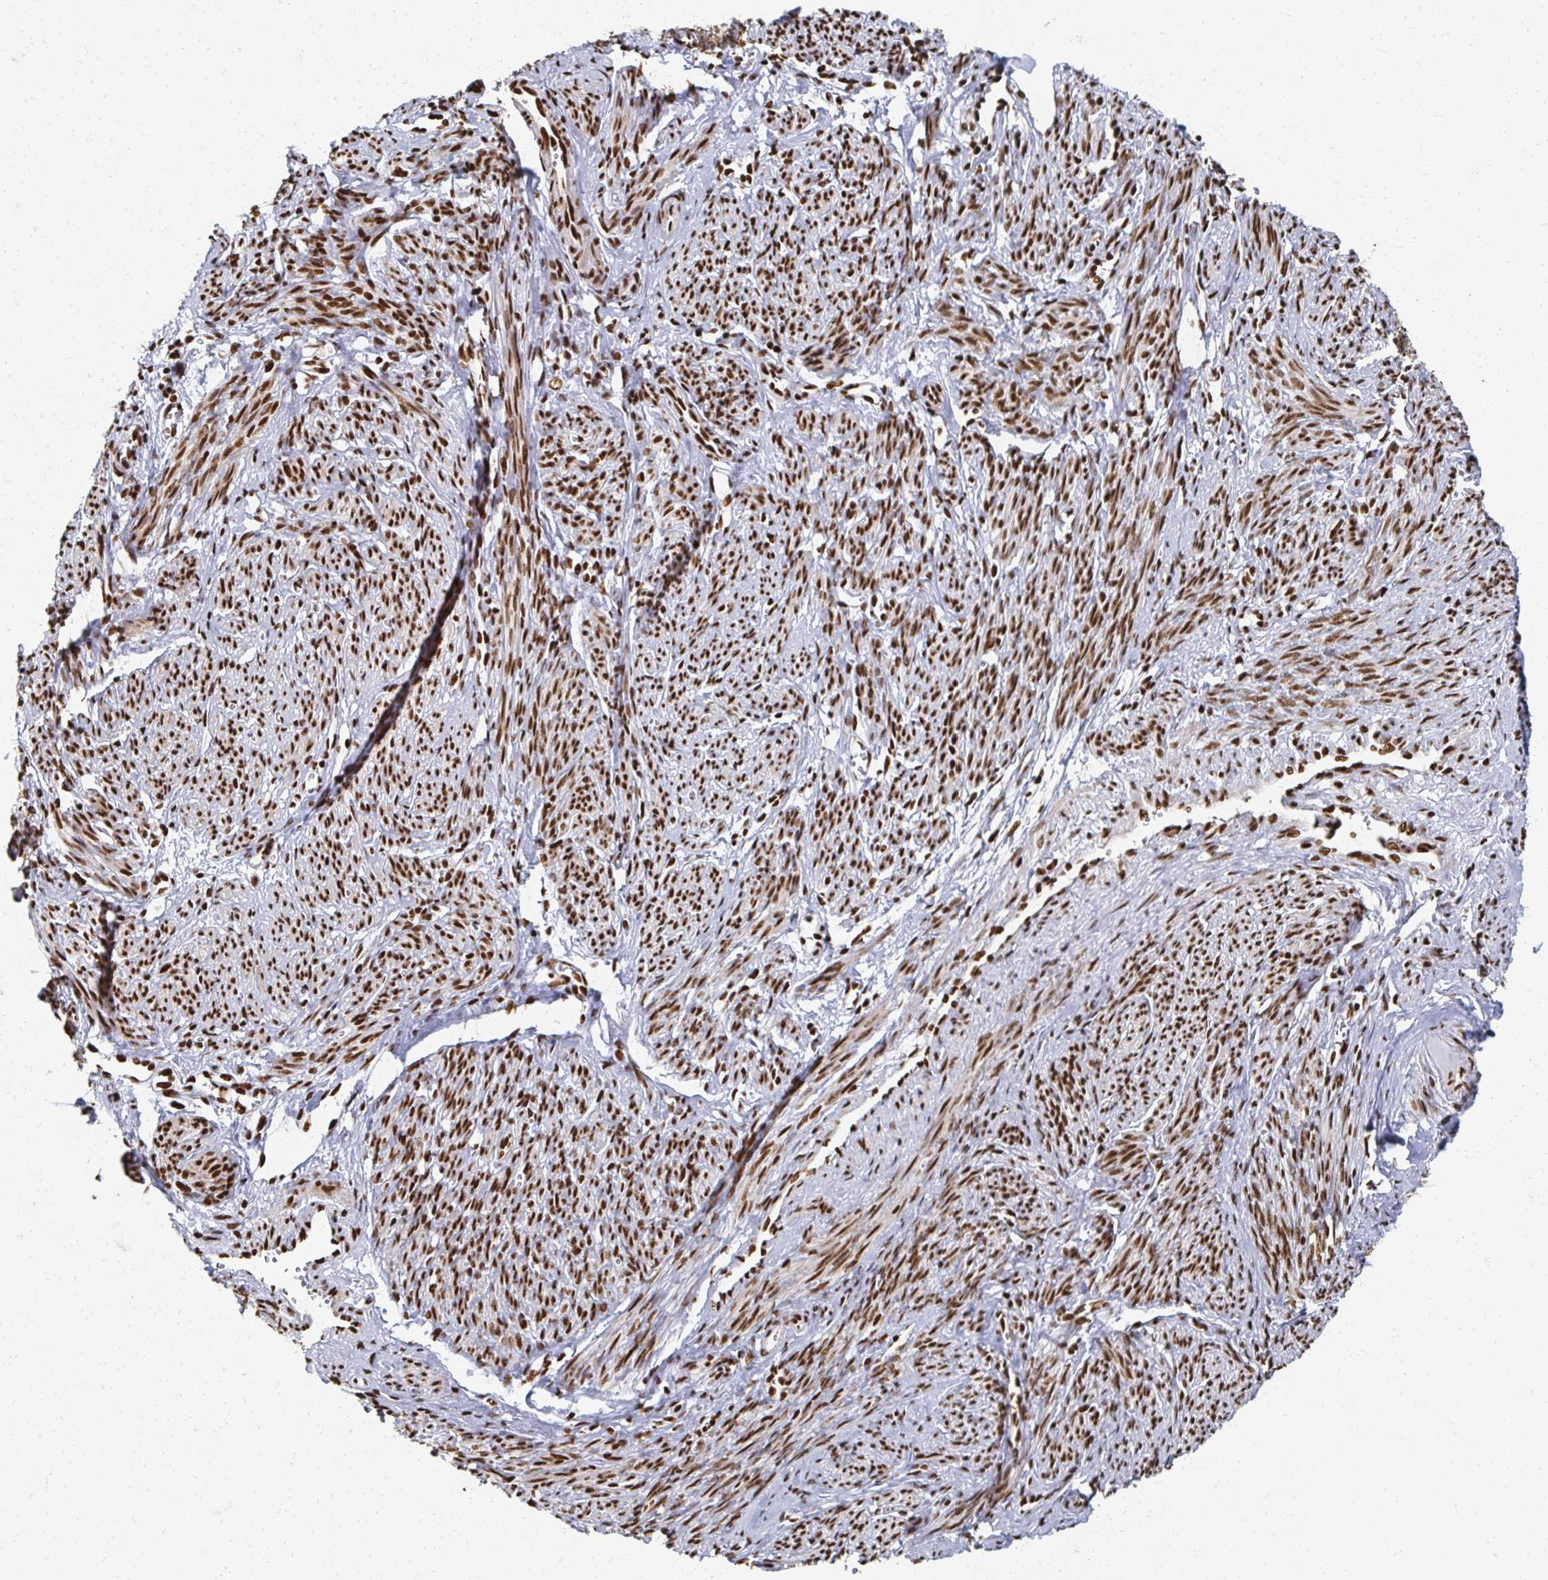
{"staining": {"intensity": "strong", "quantity": ">75%", "location": "cytoplasmic/membranous,nuclear"}, "tissue": "smooth muscle", "cell_type": "Smooth muscle cells", "image_type": "normal", "snomed": [{"axis": "morphology", "description": "Normal tissue, NOS"}, {"axis": "topography", "description": "Smooth muscle"}], "caption": "A brown stain shows strong cytoplasmic/membranous,nuclear staining of a protein in smooth muscle cells of normal smooth muscle.", "gene": "RBBP4", "patient": {"sex": "female", "age": 65}}